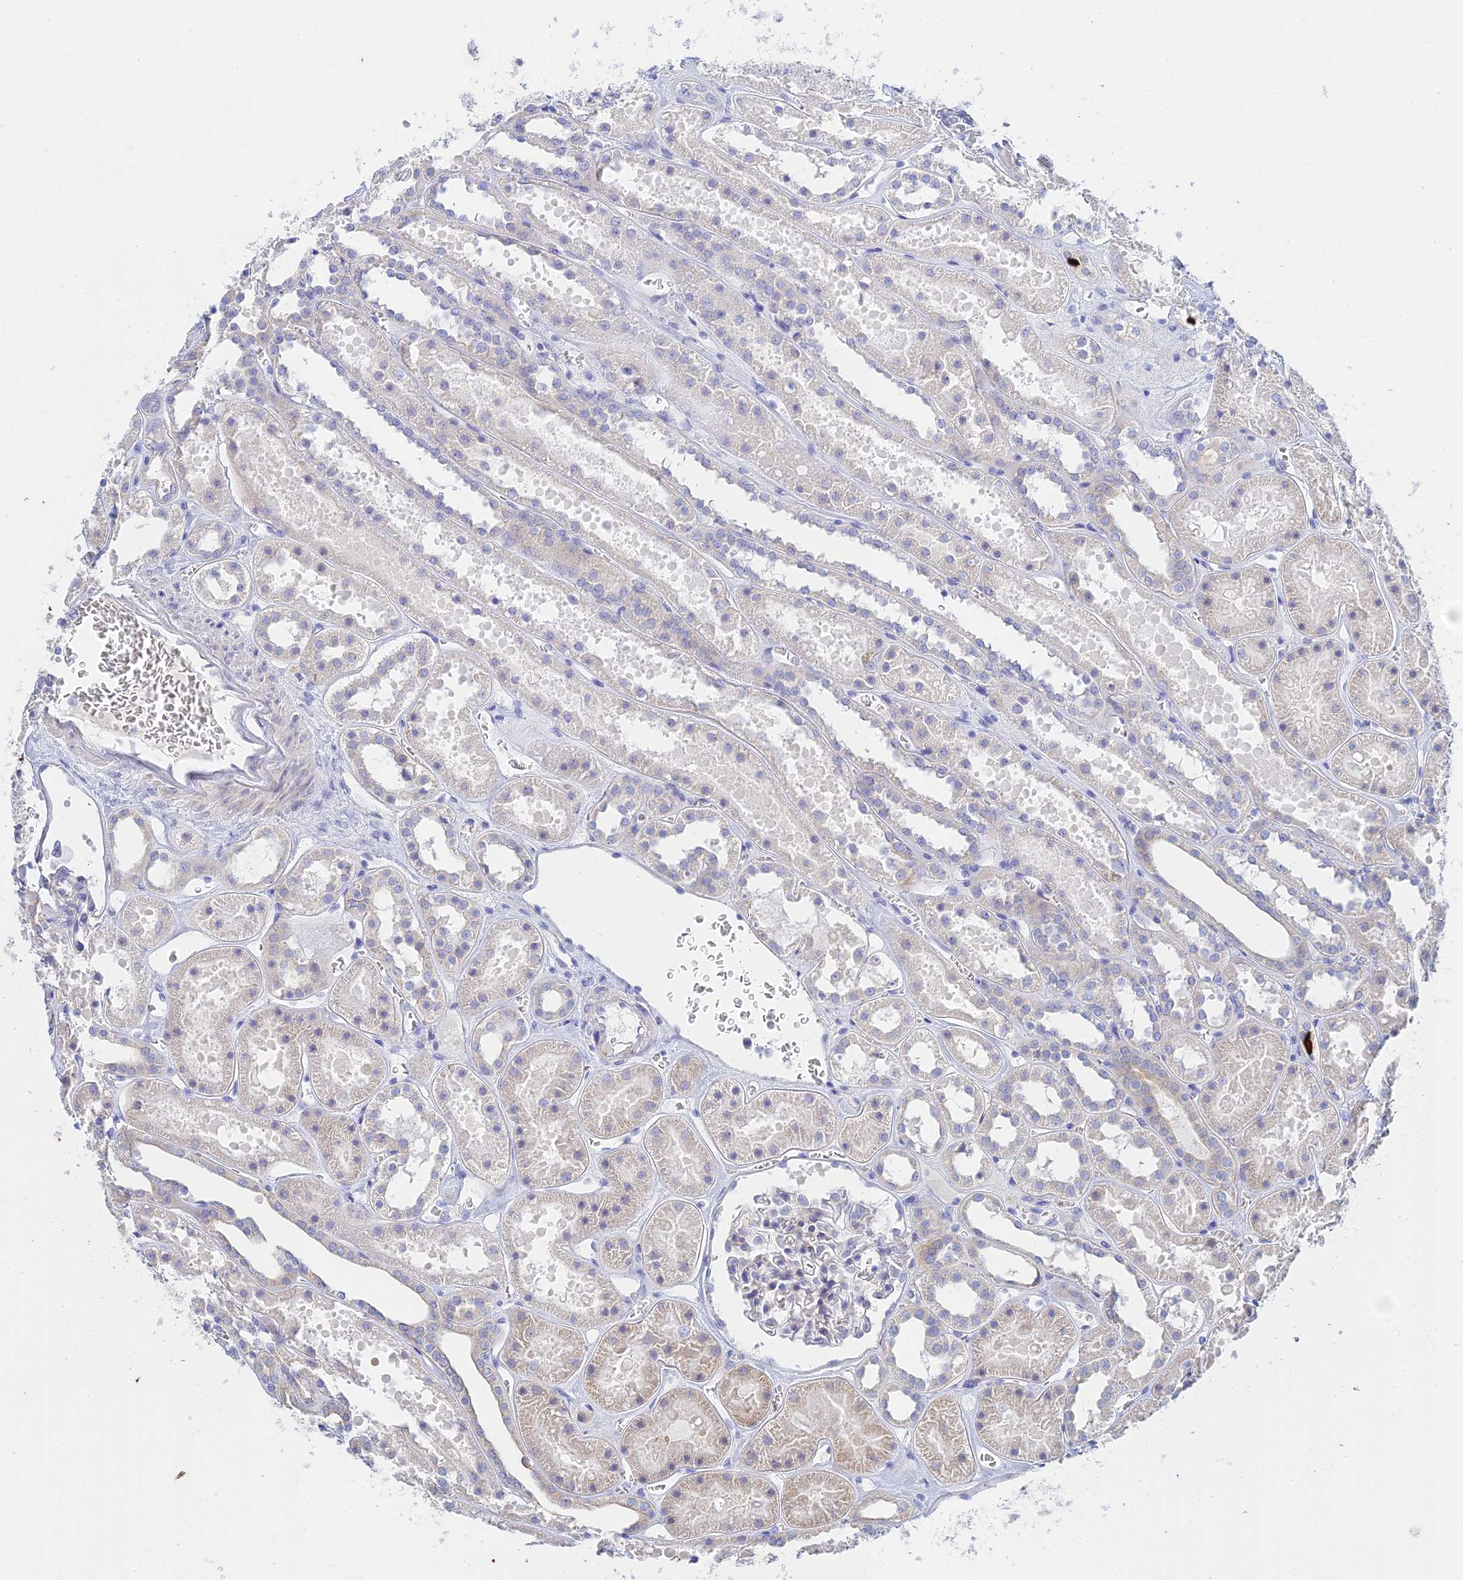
{"staining": {"intensity": "negative", "quantity": "none", "location": "none"}, "tissue": "kidney", "cell_type": "Cells in glomeruli", "image_type": "normal", "snomed": [{"axis": "morphology", "description": "Normal tissue, NOS"}, {"axis": "topography", "description": "Kidney"}], "caption": "Protein analysis of benign kidney shows no significant expression in cells in glomeruli. (DAB immunohistochemistry visualized using brightfield microscopy, high magnification).", "gene": "CEP152", "patient": {"sex": "female", "age": 41}}